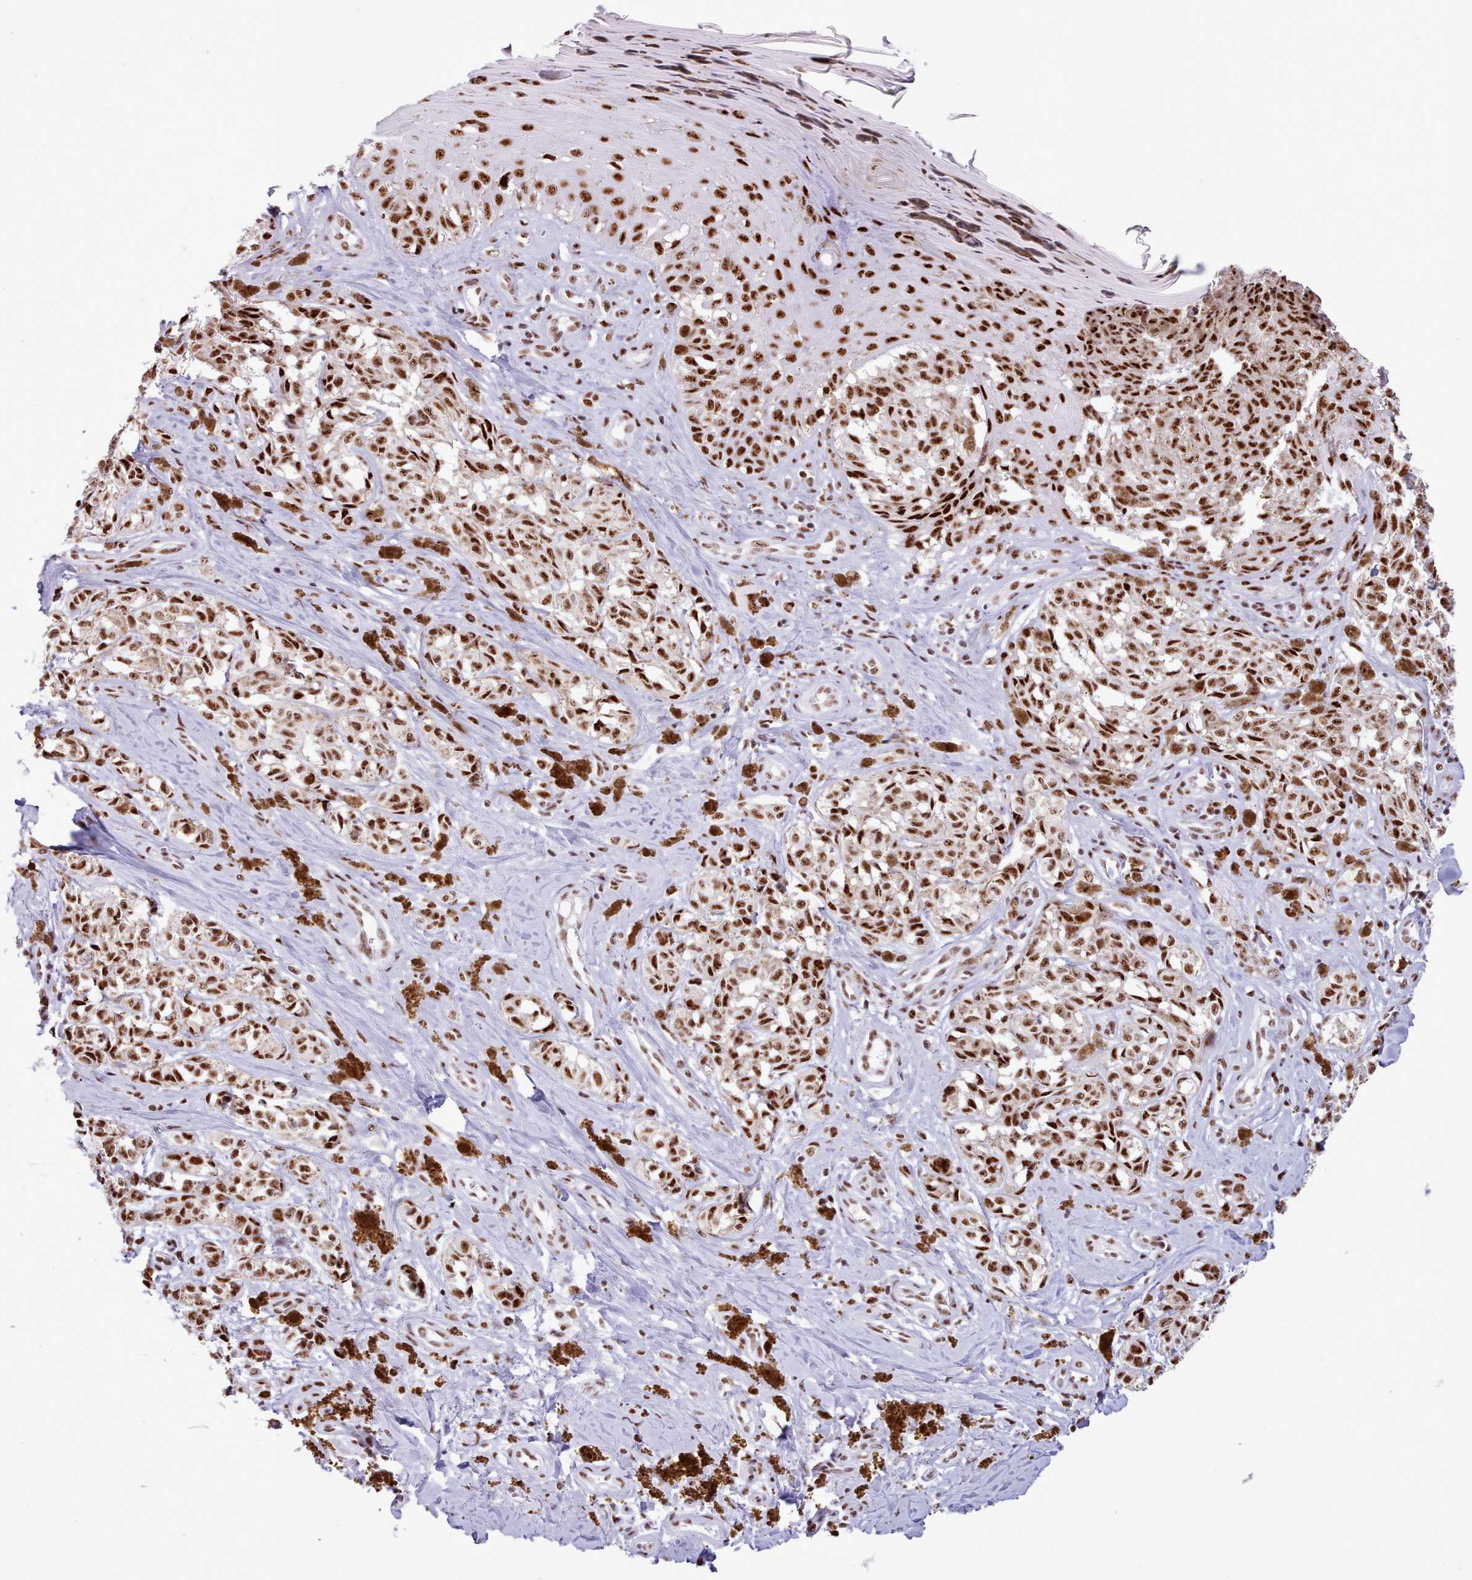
{"staining": {"intensity": "strong", "quantity": ">75%", "location": "nuclear"}, "tissue": "melanoma", "cell_type": "Tumor cells", "image_type": "cancer", "snomed": [{"axis": "morphology", "description": "Malignant melanoma, NOS"}, {"axis": "topography", "description": "Skin"}], "caption": "Immunohistochemistry (IHC) histopathology image of neoplastic tissue: human malignant melanoma stained using IHC exhibits high levels of strong protein expression localized specifically in the nuclear of tumor cells, appearing as a nuclear brown color.", "gene": "TMEM35B", "patient": {"sex": "female", "age": 65}}